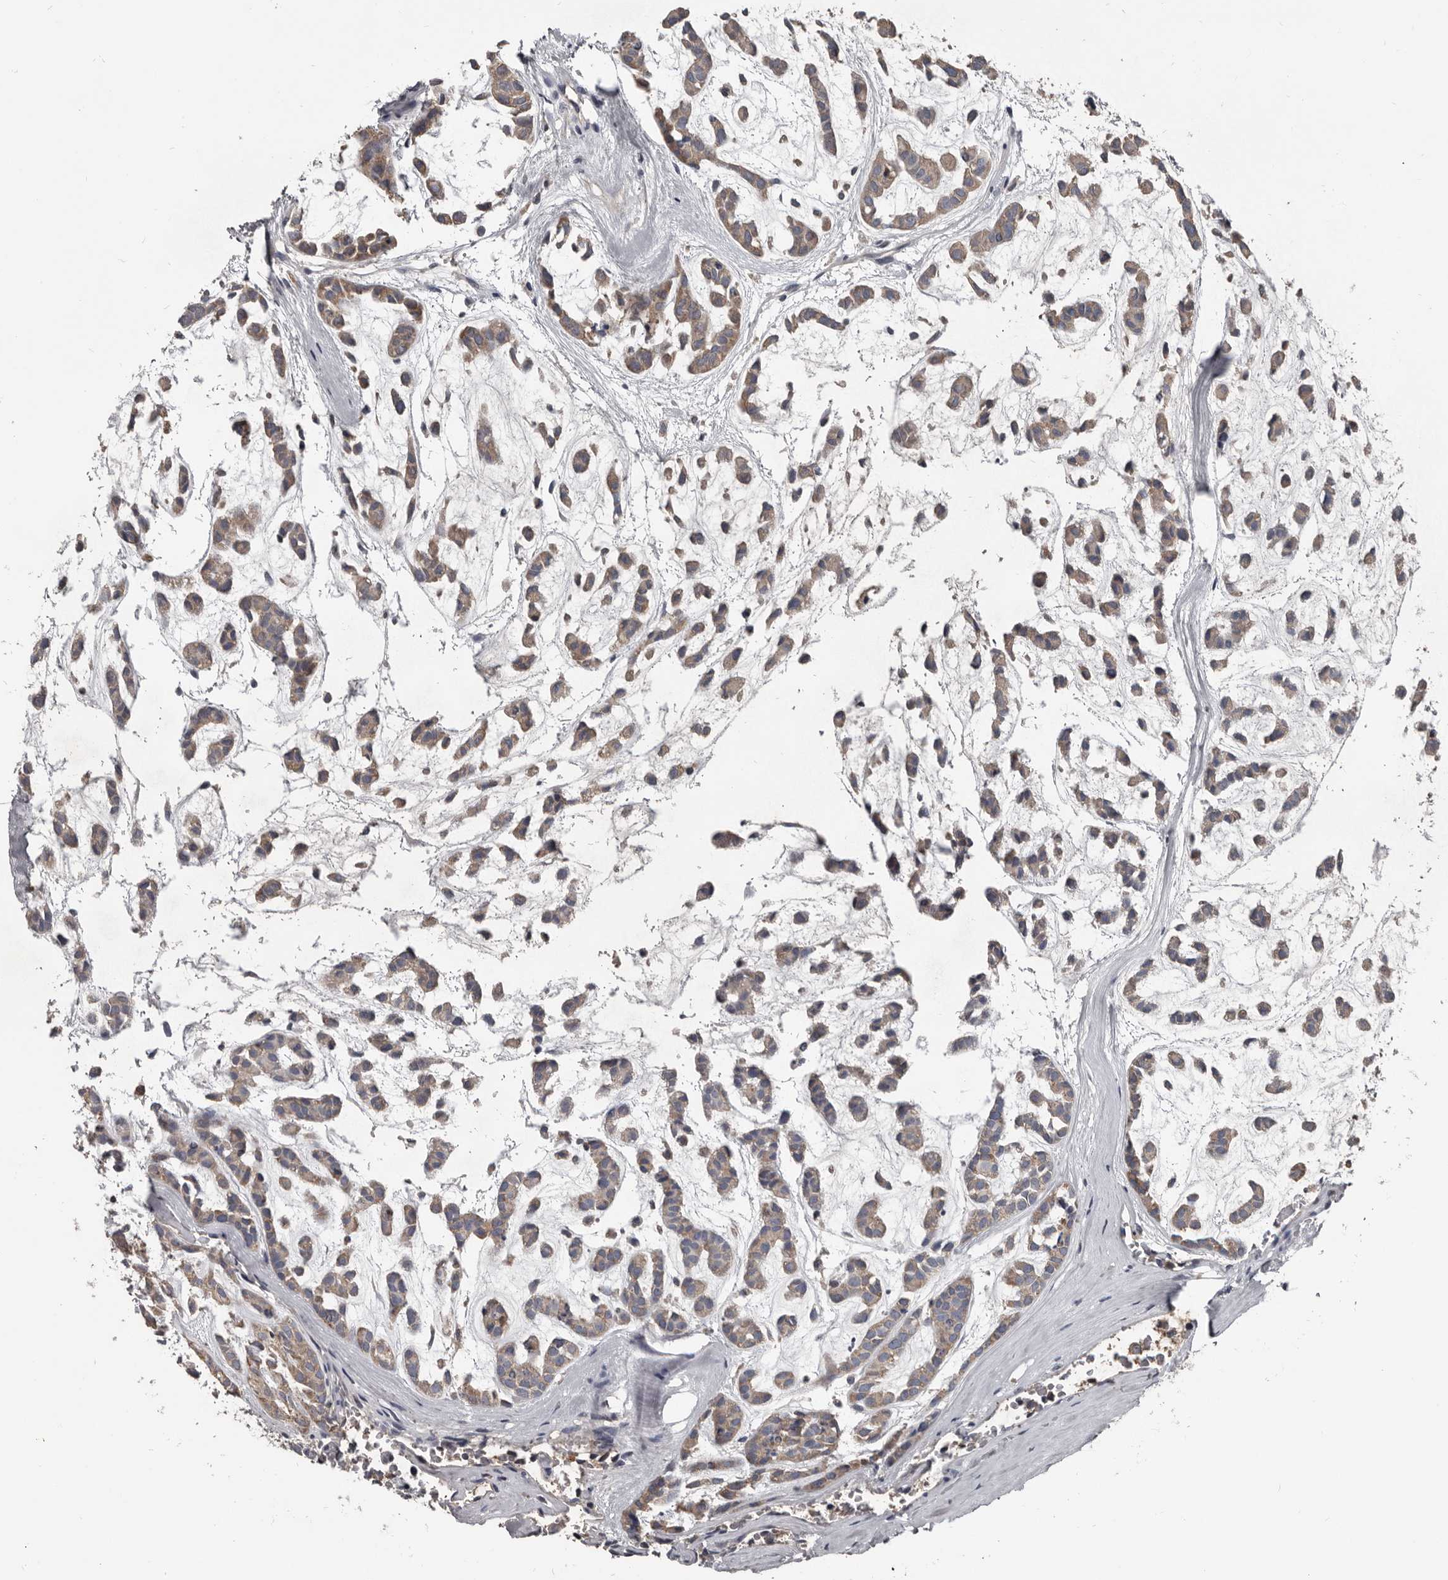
{"staining": {"intensity": "moderate", "quantity": ">75%", "location": "cytoplasmic/membranous"}, "tissue": "head and neck cancer", "cell_type": "Tumor cells", "image_type": "cancer", "snomed": [{"axis": "morphology", "description": "Adenocarcinoma, NOS"}, {"axis": "morphology", "description": "Adenoma, NOS"}, {"axis": "topography", "description": "Head-Neck"}], "caption": "Head and neck adenoma was stained to show a protein in brown. There is medium levels of moderate cytoplasmic/membranous positivity in about >75% of tumor cells.", "gene": "GREB1", "patient": {"sex": "female", "age": 55}}